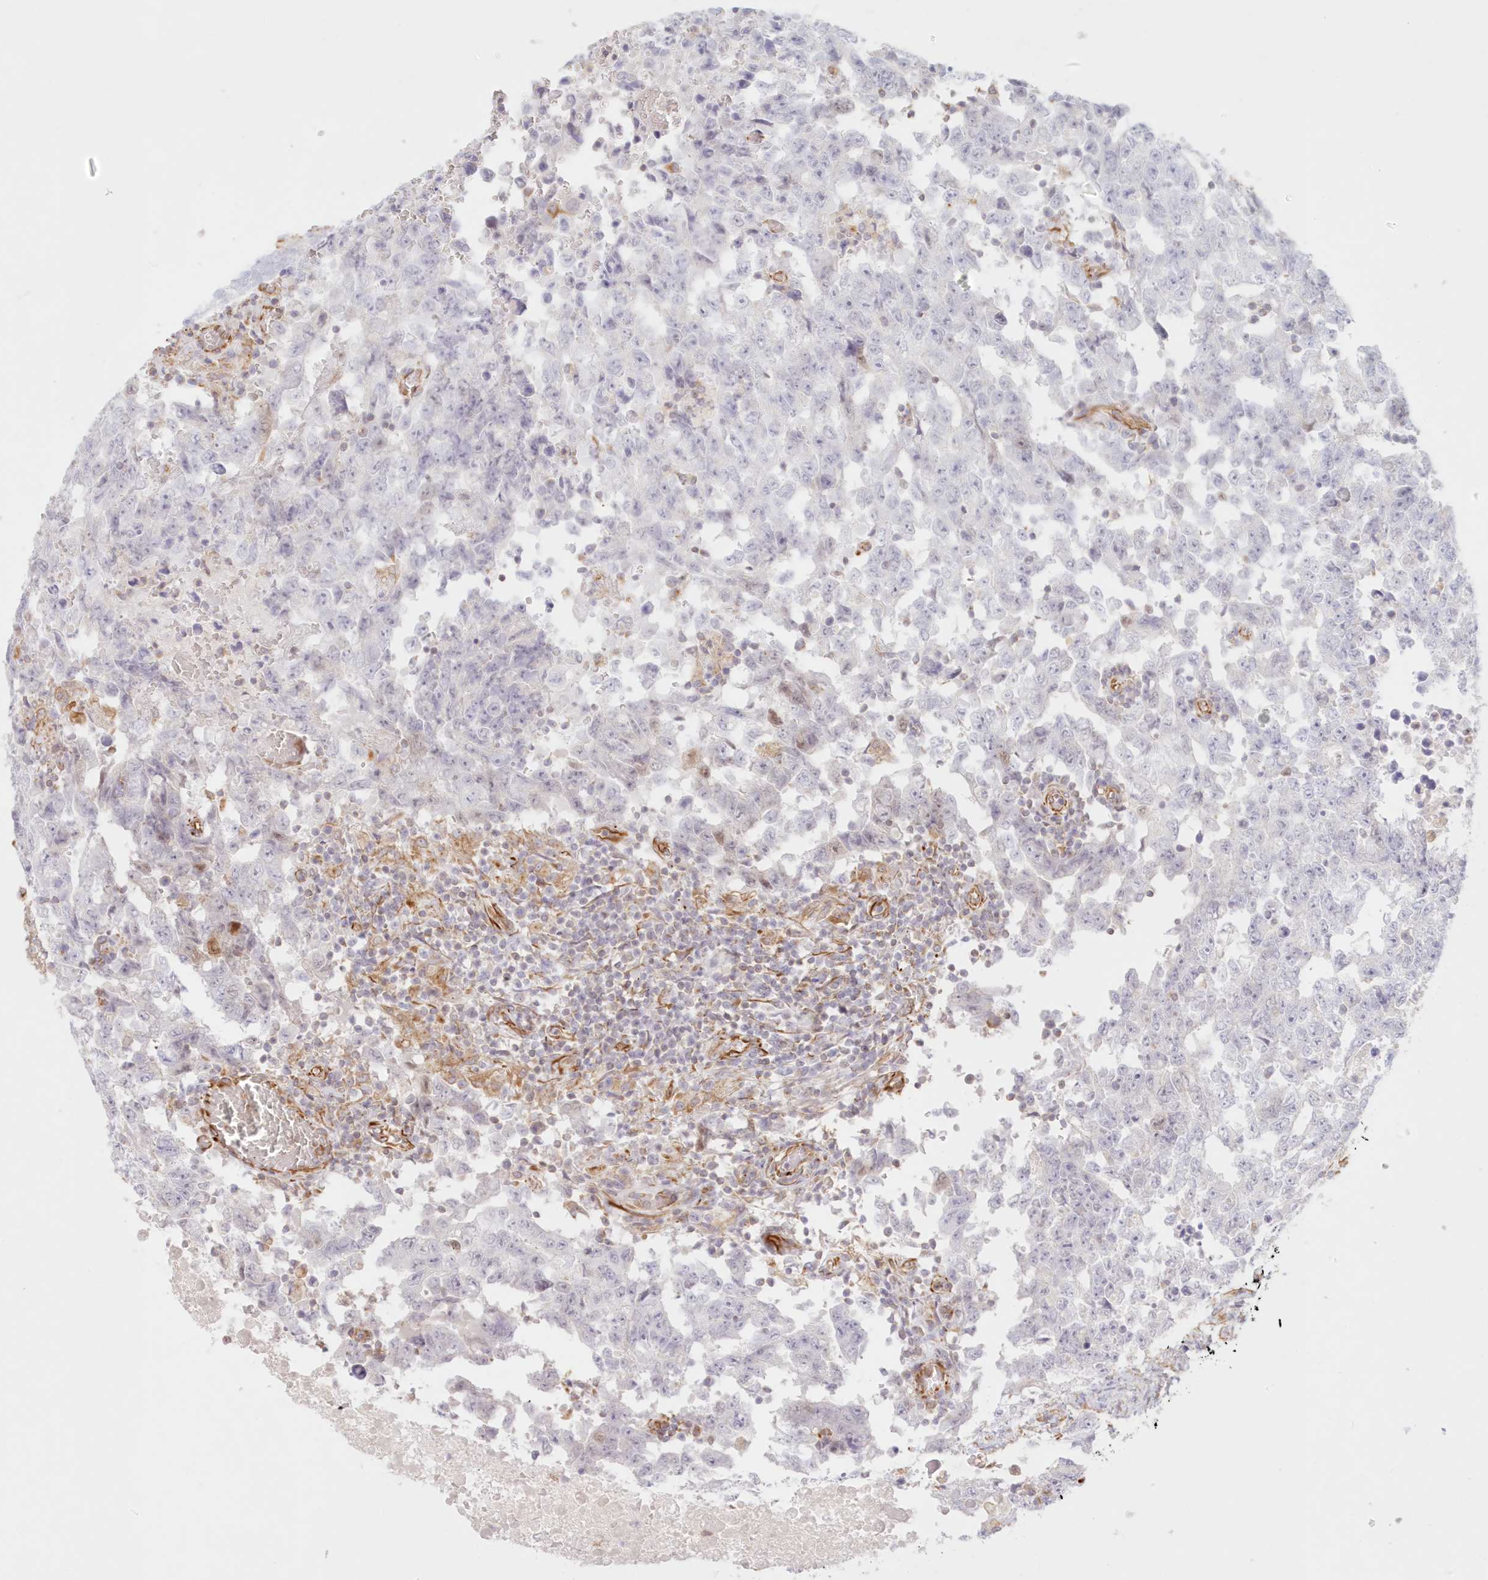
{"staining": {"intensity": "negative", "quantity": "none", "location": "none"}, "tissue": "testis cancer", "cell_type": "Tumor cells", "image_type": "cancer", "snomed": [{"axis": "morphology", "description": "Carcinoma, Embryonal, NOS"}, {"axis": "topography", "description": "Testis"}], "caption": "Tumor cells show no significant protein positivity in testis cancer. Brightfield microscopy of immunohistochemistry stained with DAB (brown) and hematoxylin (blue), captured at high magnification.", "gene": "DMRTB1", "patient": {"sex": "male", "age": 26}}